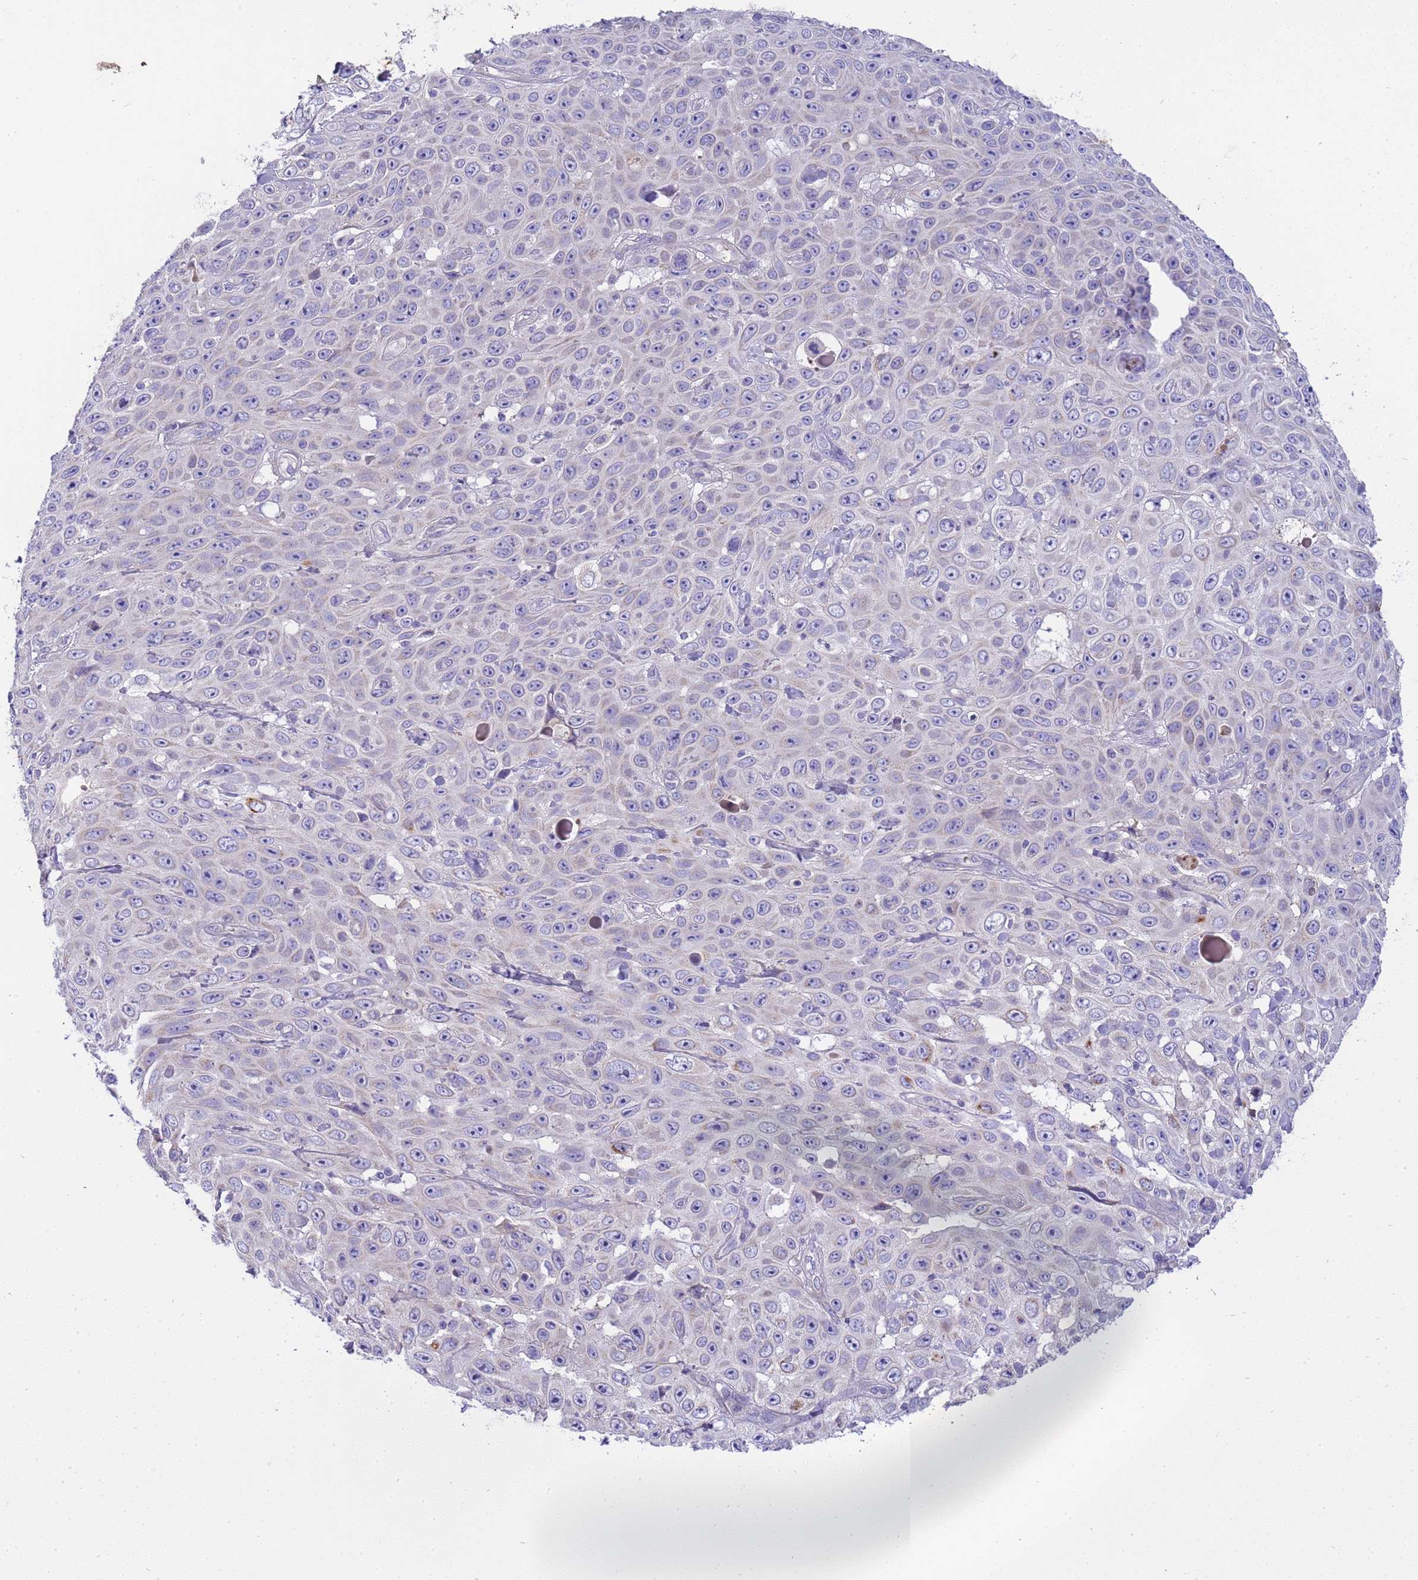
{"staining": {"intensity": "negative", "quantity": "none", "location": "none"}, "tissue": "skin cancer", "cell_type": "Tumor cells", "image_type": "cancer", "snomed": [{"axis": "morphology", "description": "Squamous cell carcinoma, NOS"}, {"axis": "topography", "description": "Skin"}], "caption": "IHC image of skin squamous cell carcinoma stained for a protein (brown), which exhibits no staining in tumor cells. Brightfield microscopy of immunohistochemistry (IHC) stained with DAB (brown) and hematoxylin (blue), captured at high magnification.", "gene": "RIPPLY2", "patient": {"sex": "male", "age": 82}}